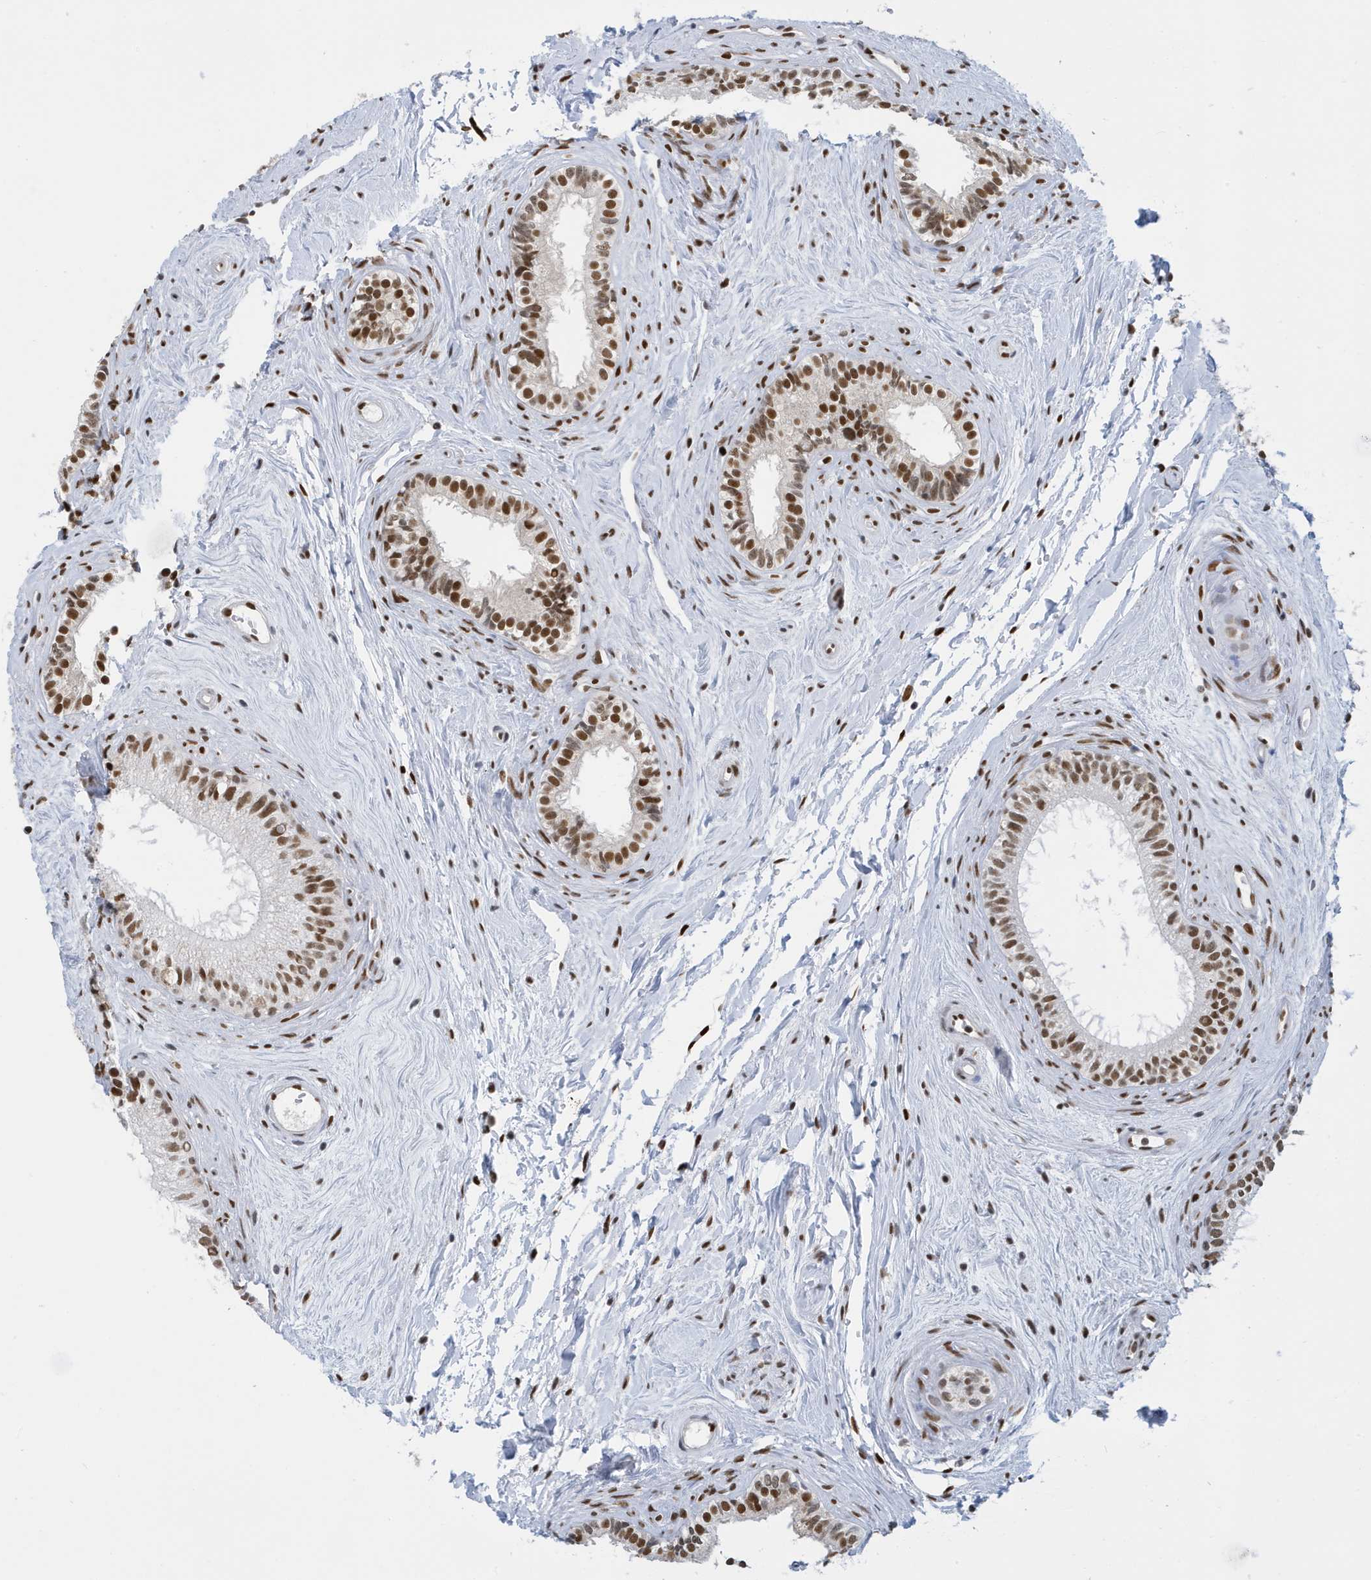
{"staining": {"intensity": "strong", "quantity": ">75%", "location": "nuclear"}, "tissue": "epididymis", "cell_type": "Glandular cells", "image_type": "normal", "snomed": [{"axis": "morphology", "description": "Normal tissue, NOS"}, {"axis": "topography", "description": "Epididymis"}], "caption": "IHC of normal human epididymis displays high levels of strong nuclear expression in approximately >75% of glandular cells. IHC stains the protein of interest in brown and the nuclei are stained blue.", "gene": "PCYT1A", "patient": {"sex": "male", "age": 71}}